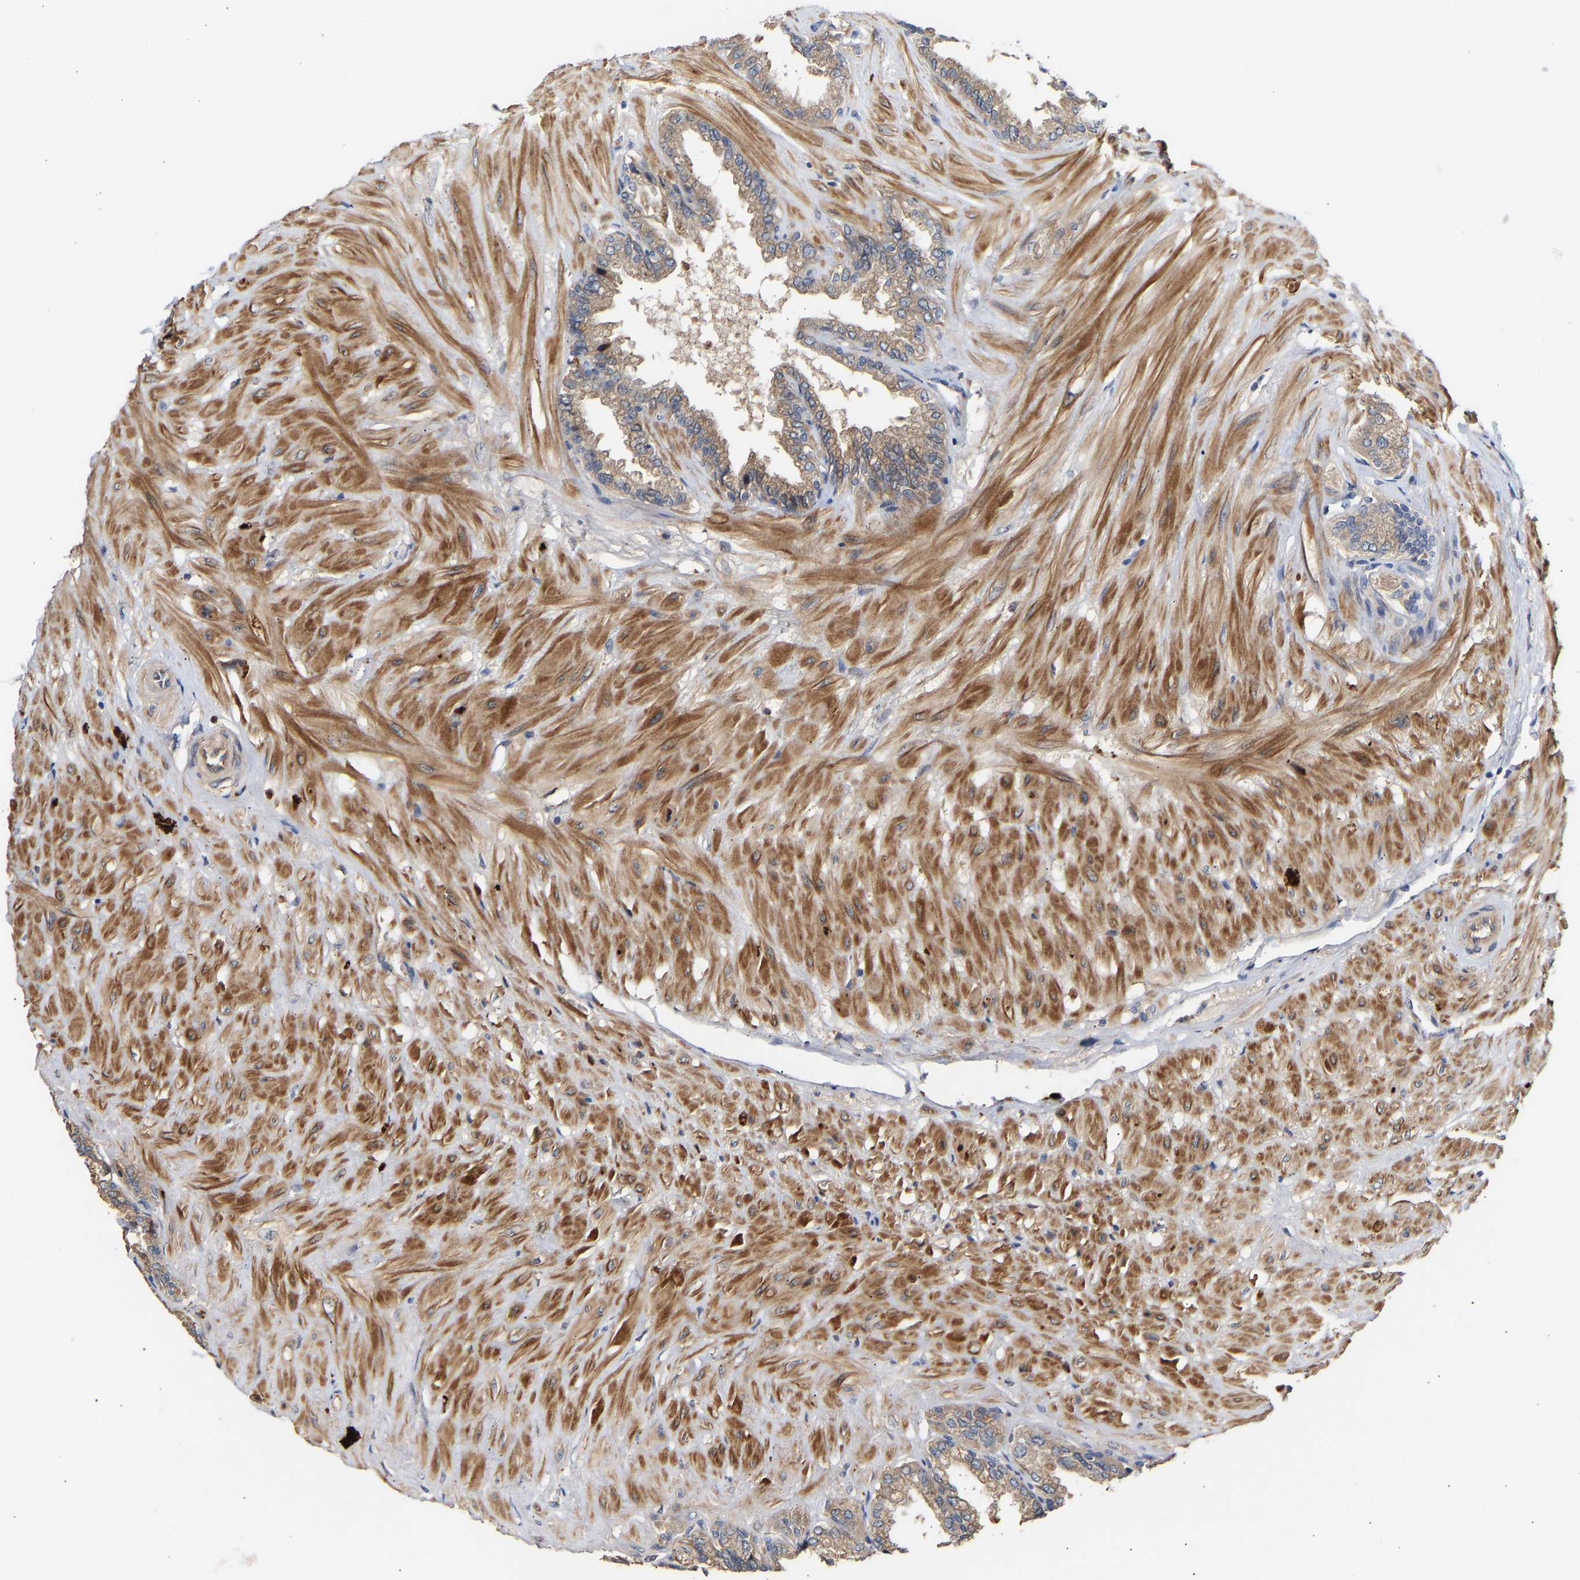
{"staining": {"intensity": "moderate", "quantity": ">75%", "location": "cytoplasmic/membranous"}, "tissue": "seminal vesicle", "cell_type": "Glandular cells", "image_type": "normal", "snomed": [{"axis": "morphology", "description": "Normal tissue, NOS"}, {"axis": "topography", "description": "Seminal veicle"}], "caption": "This is a histology image of immunohistochemistry (IHC) staining of benign seminal vesicle, which shows moderate expression in the cytoplasmic/membranous of glandular cells.", "gene": "KASH5", "patient": {"sex": "male", "age": 46}}